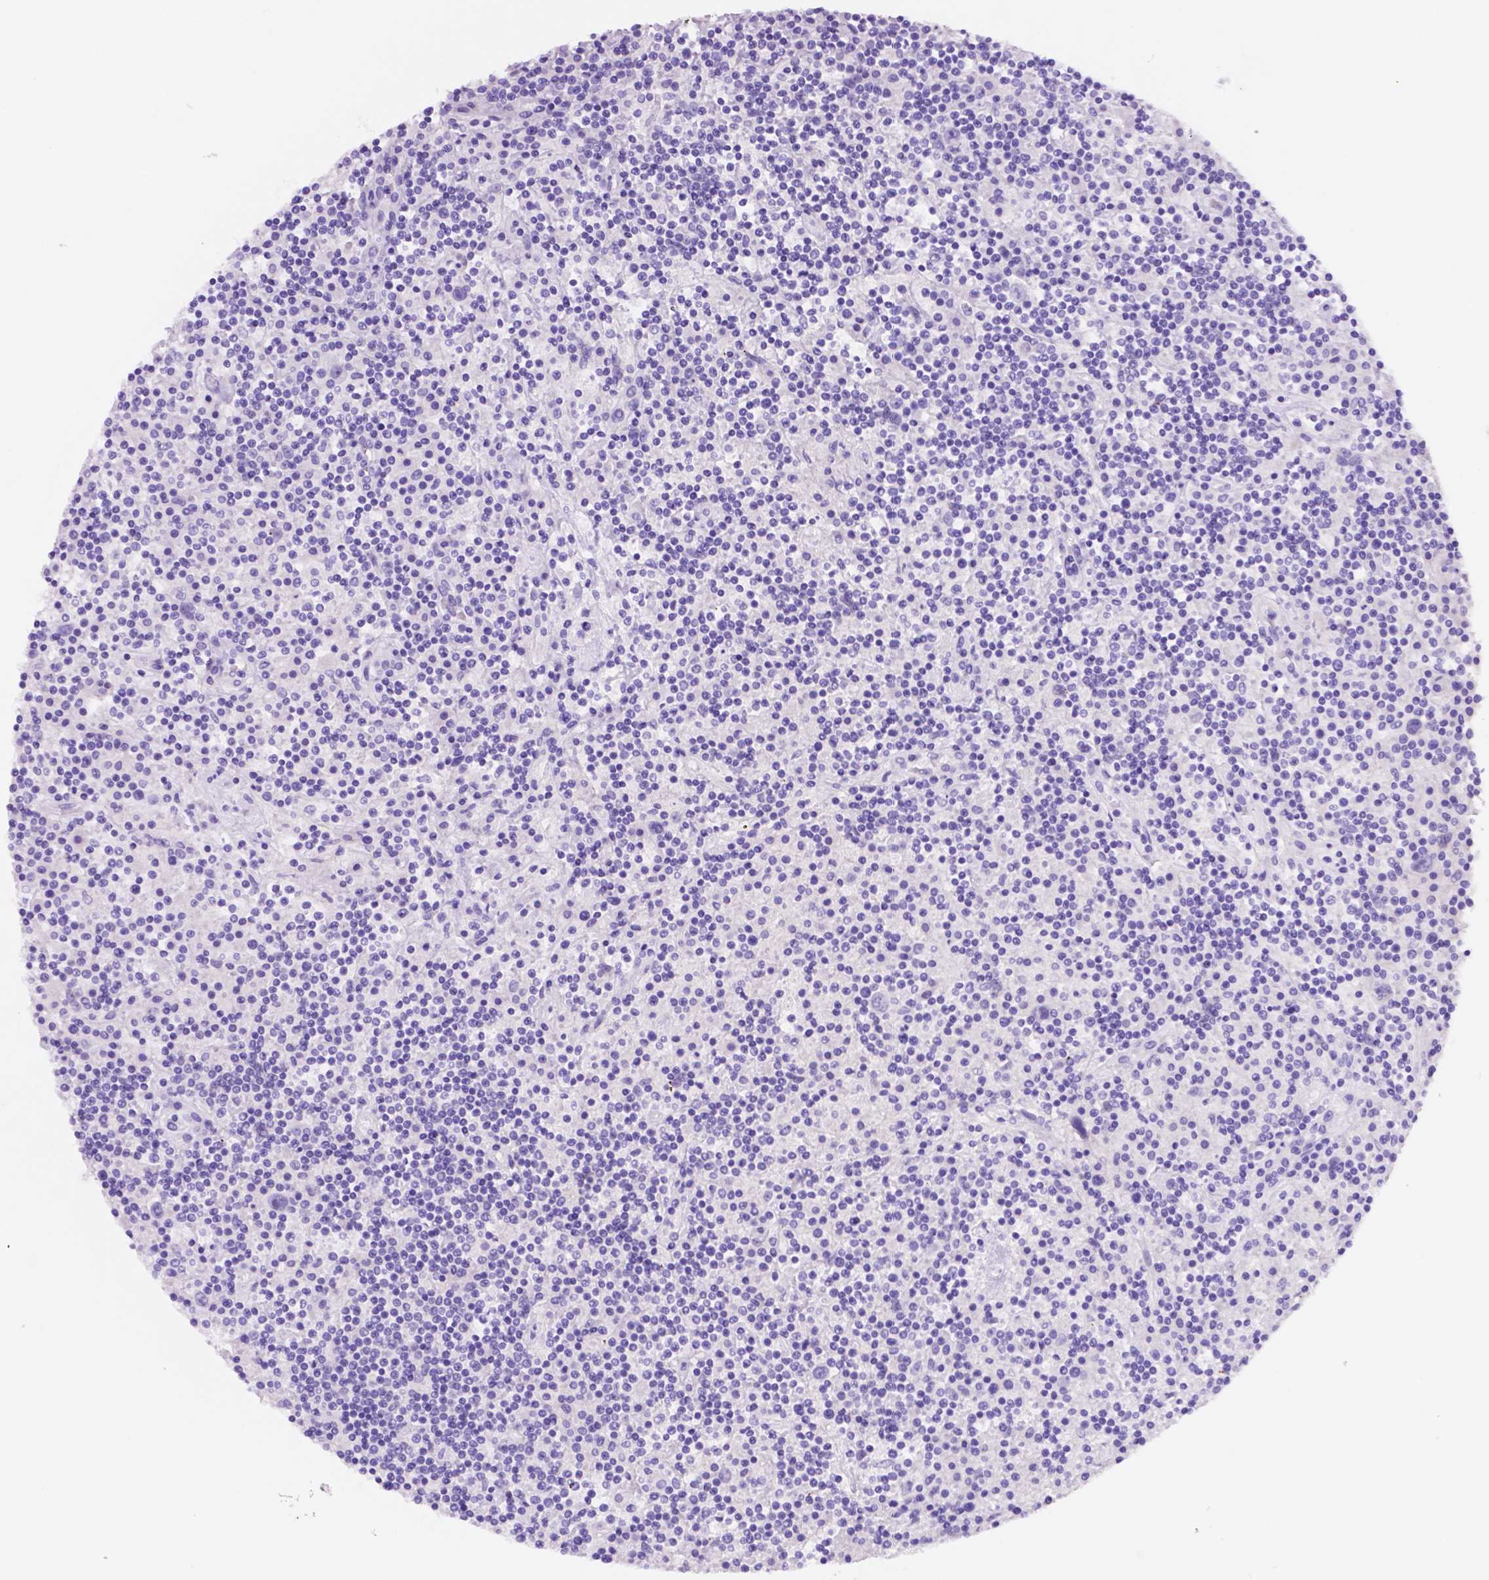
{"staining": {"intensity": "negative", "quantity": "none", "location": "none"}, "tissue": "lymphoma", "cell_type": "Tumor cells", "image_type": "cancer", "snomed": [{"axis": "morphology", "description": "Hodgkin's disease, NOS"}, {"axis": "topography", "description": "Lymph node"}], "caption": "IHC histopathology image of neoplastic tissue: lymphoma stained with DAB (3,3'-diaminobenzidine) displays no significant protein expression in tumor cells. (DAB immunohistochemistry with hematoxylin counter stain).", "gene": "FOXB2", "patient": {"sex": "male", "age": 70}}